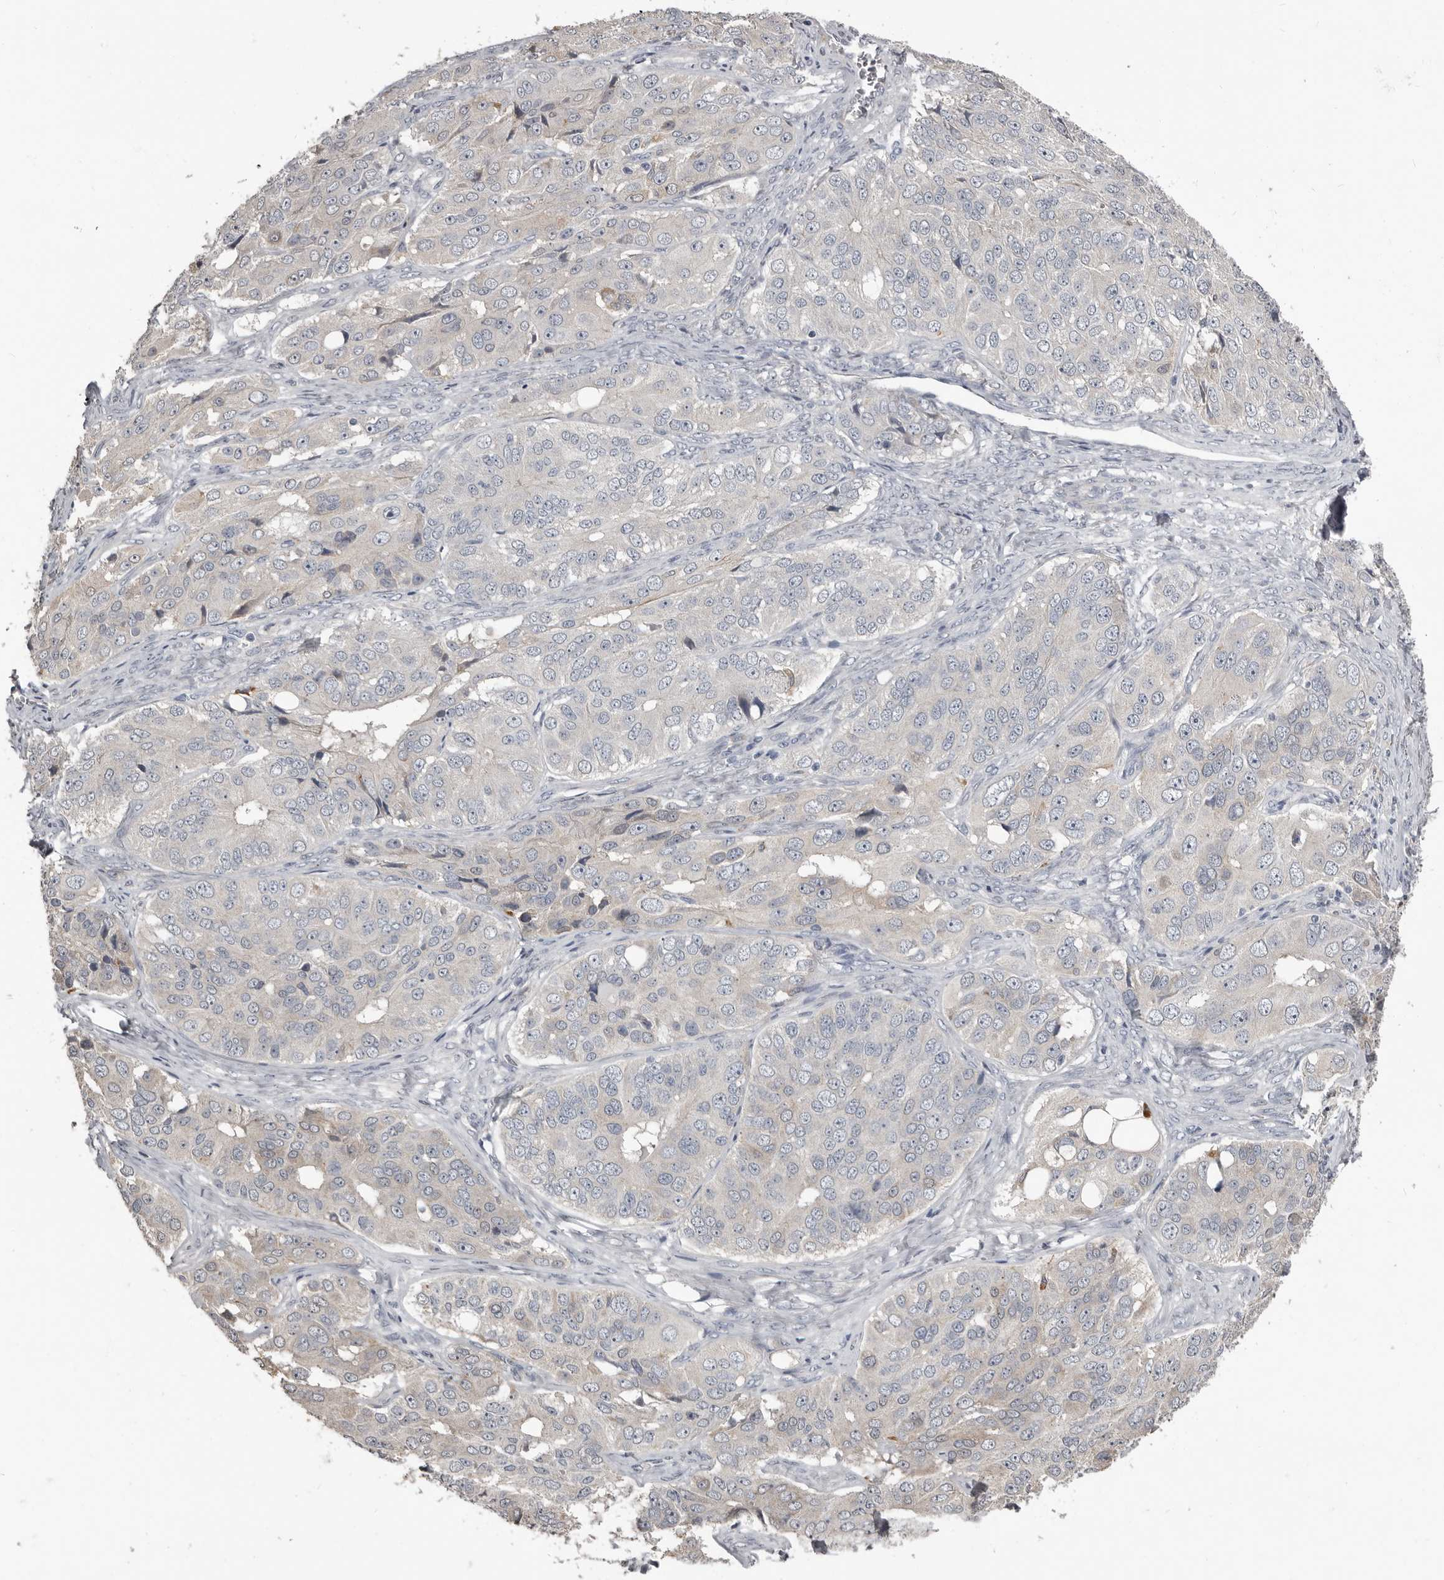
{"staining": {"intensity": "negative", "quantity": "none", "location": "none"}, "tissue": "ovarian cancer", "cell_type": "Tumor cells", "image_type": "cancer", "snomed": [{"axis": "morphology", "description": "Carcinoma, endometroid"}, {"axis": "topography", "description": "Ovary"}], "caption": "High magnification brightfield microscopy of ovarian cancer stained with DAB (brown) and counterstained with hematoxylin (blue): tumor cells show no significant positivity.", "gene": "KCNJ8", "patient": {"sex": "female", "age": 51}}